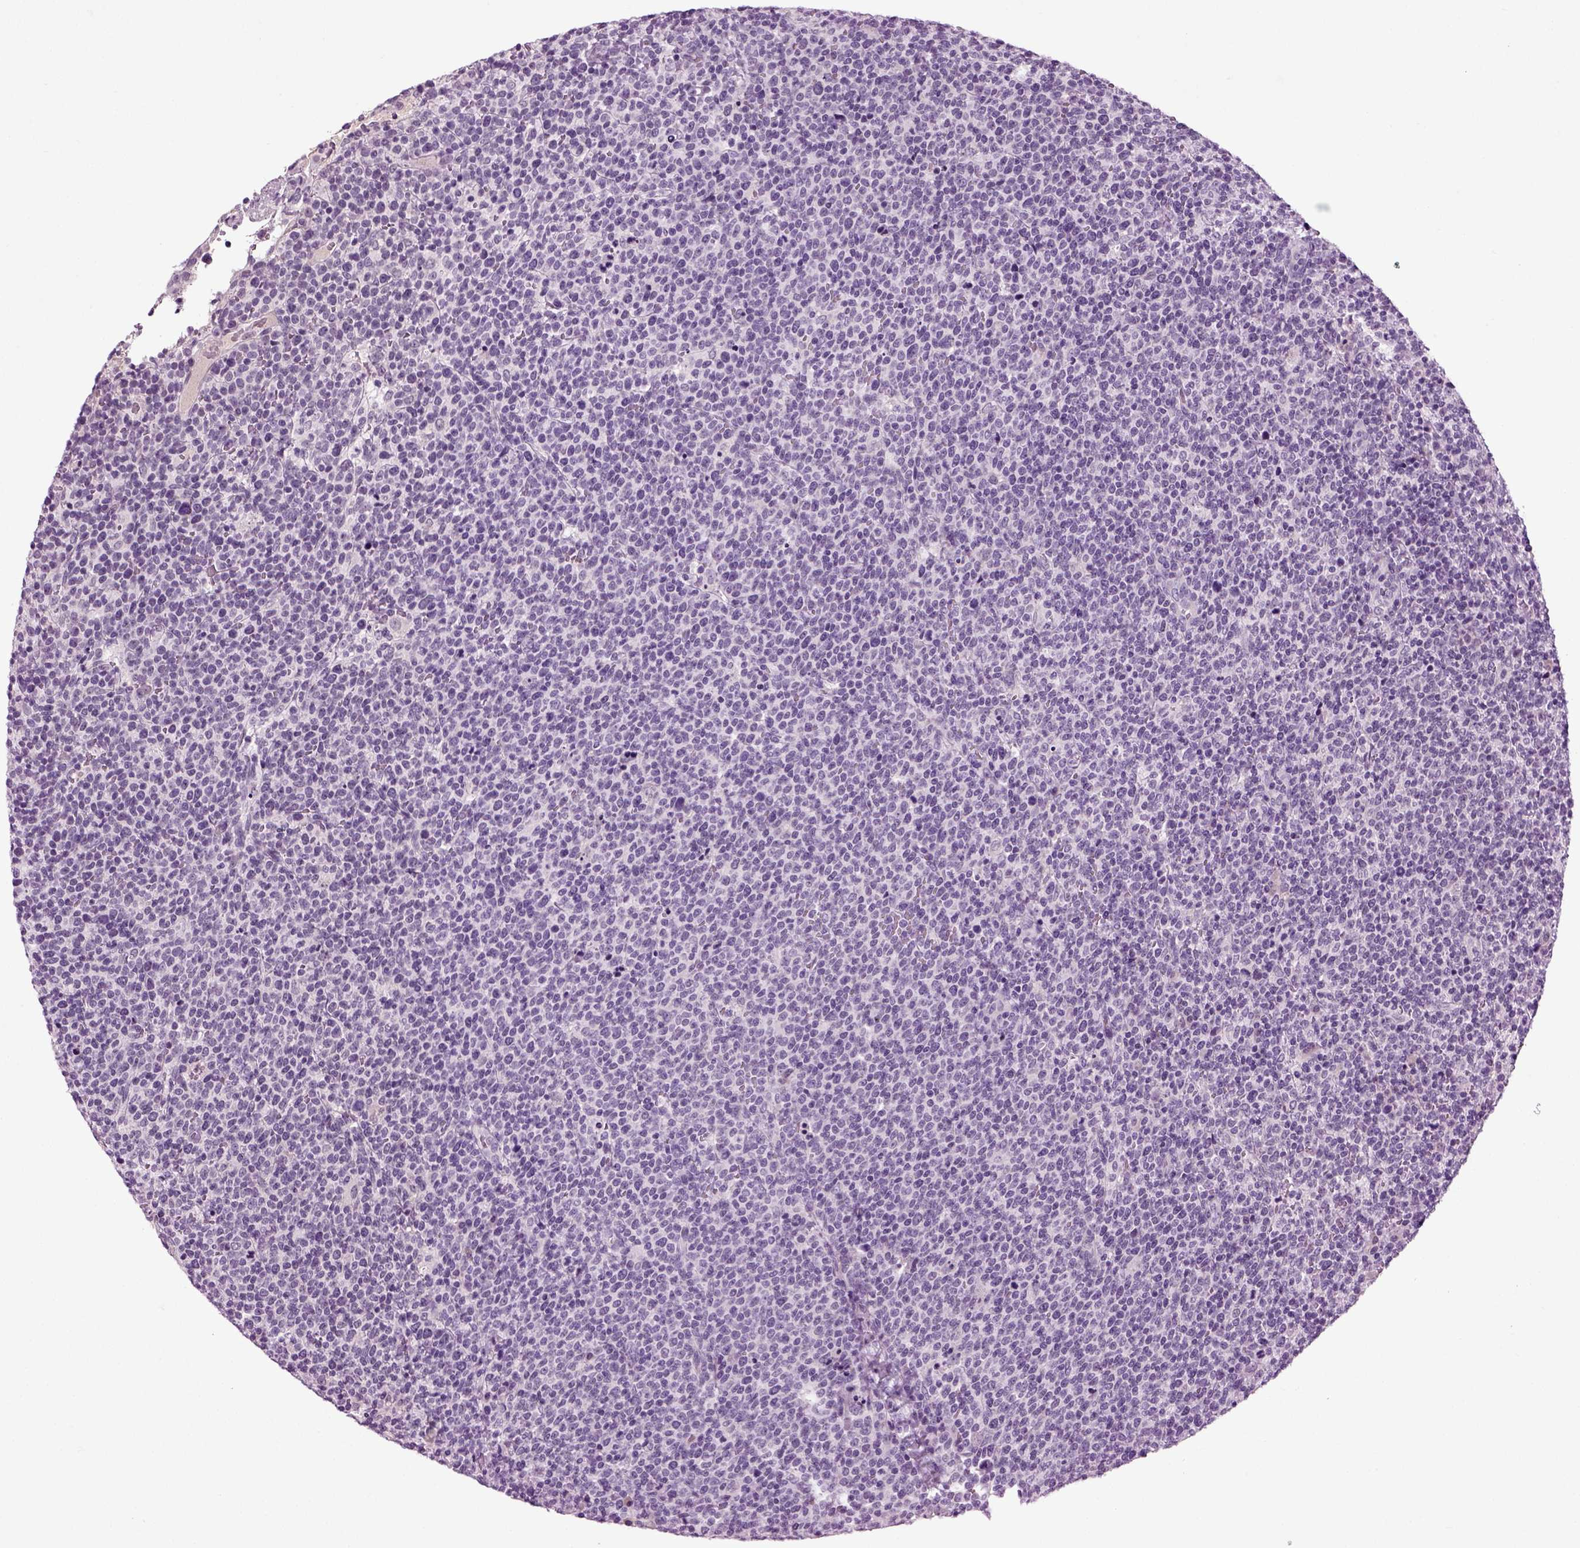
{"staining": {"intensity": "negative", "quantity": "none", "location": "none"}, "tissue": "lymphoma", "cell_type": "Tumor cells", "image_type": "cancer", "snomed": [{"axis": "morphology", "description": "Malignant lymphoma, non-Hodgkin's type, High grade"}, {"axis": "topography", "description": "Lymph node"}], "caption": "This is an immunohistochemistry (IHC) histopathology image of human malignant lymphoma, non-Hodgkin's type (high-grade). There is no expression in tumor cells.", "gene": "SPATA17", "patient": {"sex": "male", "age": 61}}